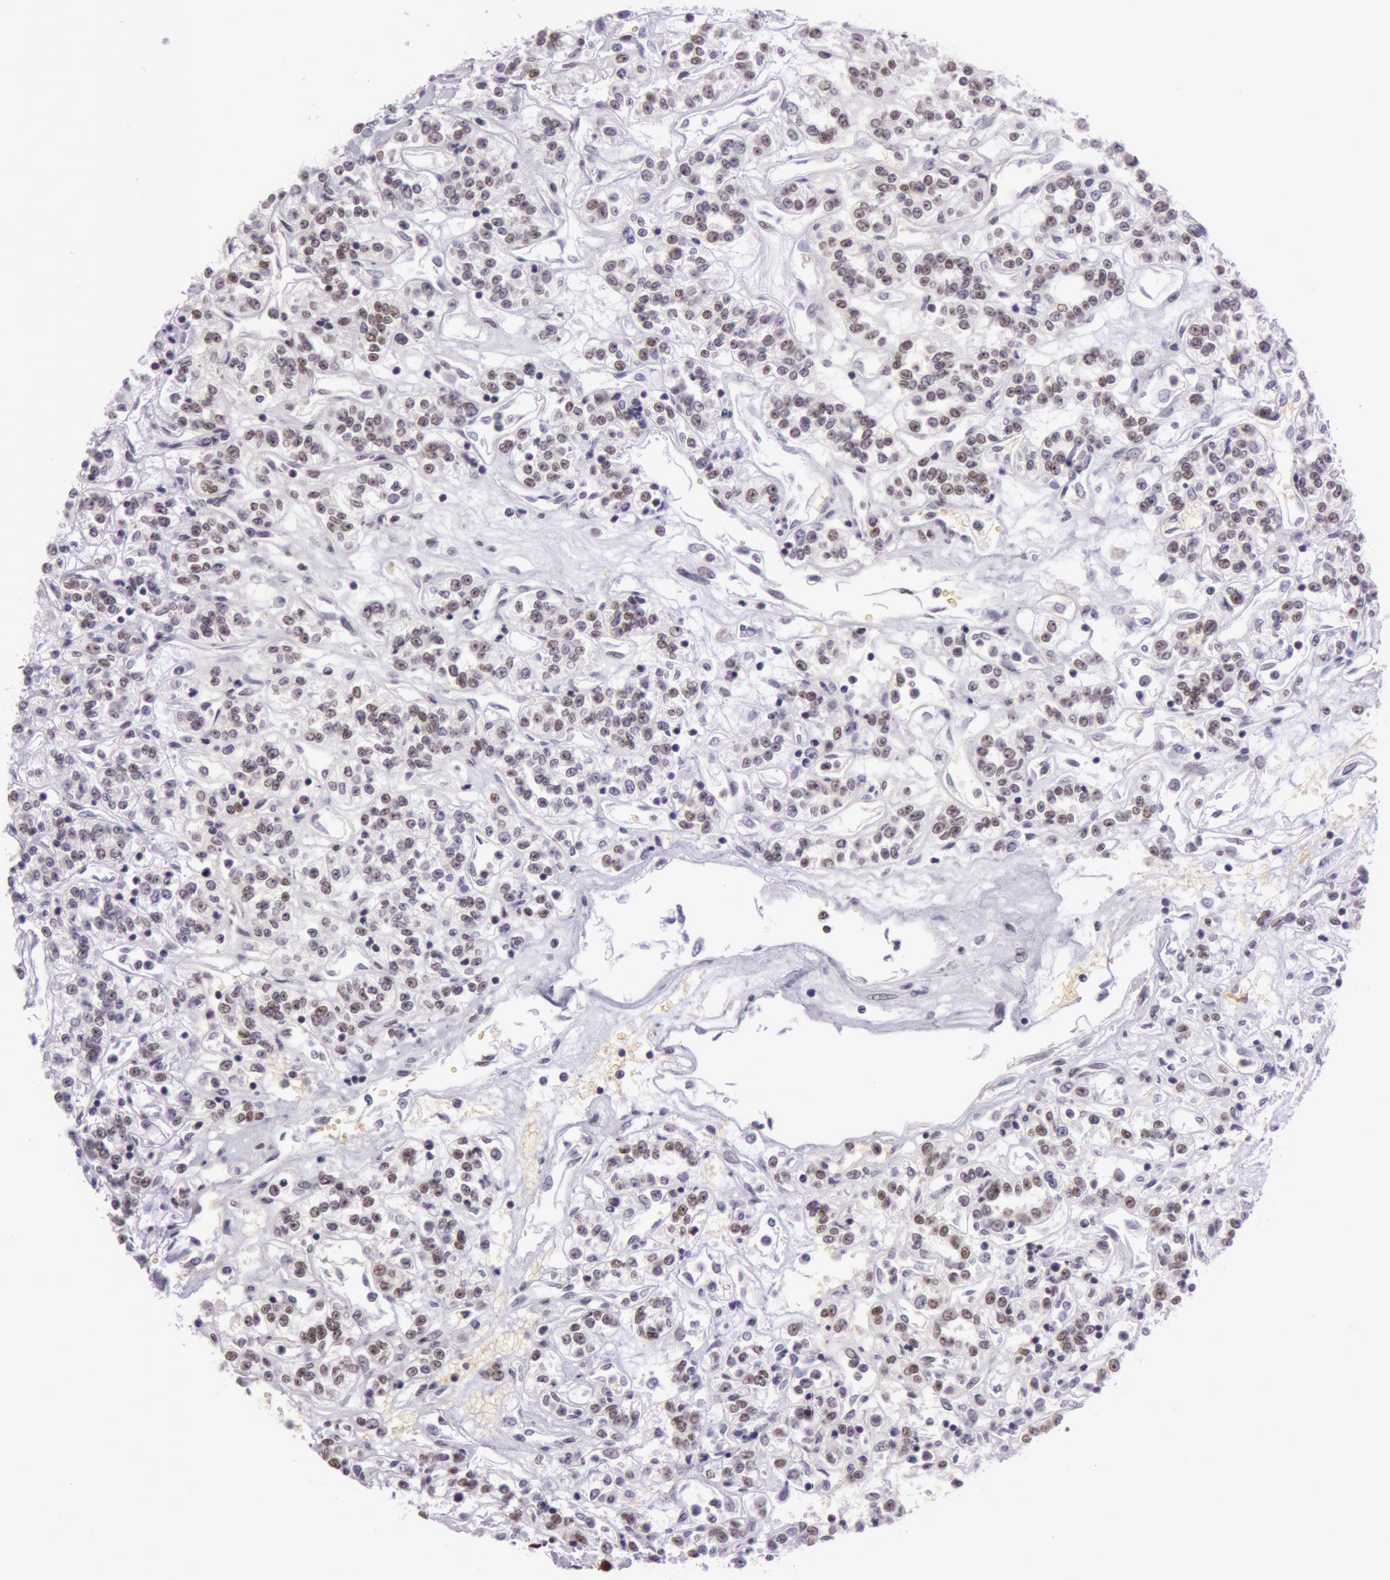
{"staining": {"intensity": "weak", "quantity": "<25%", "location": "nuclear"}, "tissue": "renal cancer", "cell_type": "Tumor cells", "image_type": "cancer", "snomed": [{"axis": "morphology", "description": "Adenocarcinoma, NOS"}, {"axis": "topography", "description": "Kidney"}], "caption": "IHC micrograph of human renal cancer stained for a protein (brown), which shows no expression in tumor cells. The staining was performed using DAB (3,3'-diaminobenzidine) to visualize the protein expression in brown, while the nuclei were stained in blue with hematoxylin (Magnification: 20x).", "gene": "NBN", "patient": {"sex": "female", "age": 76}}